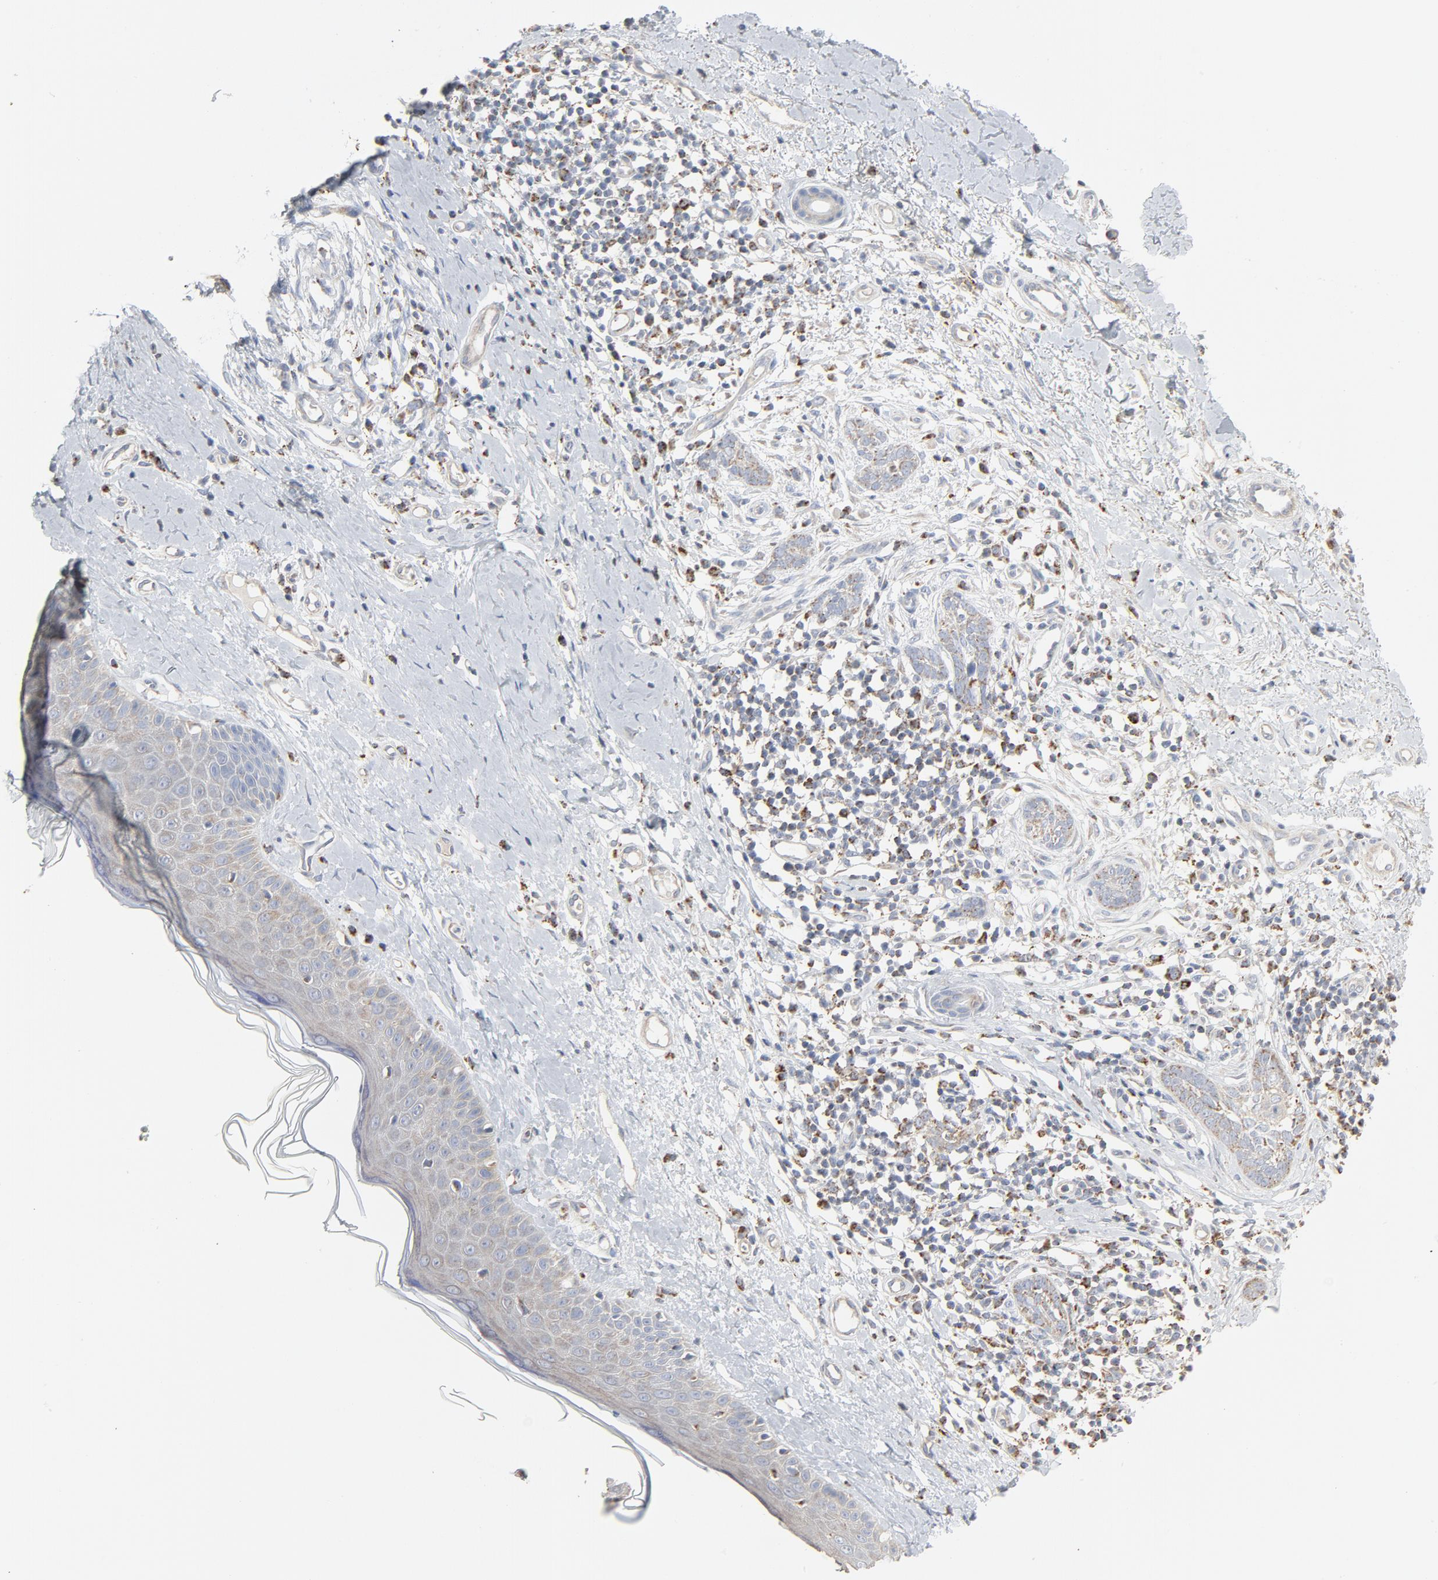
{"staining": {"intensity": "weak", "quantity": ">75%", "location": "cytoplasmic/membranous"}, "tissue": "skin cancer", "cell_type": "Tumor cells", "image_type": "cancer", "snomed": [{"axis": "morphology", "description": "Normal tissue, NOS"}, {"axis": "morphology", "description": "Basal cell carcinoma"}, {"axis": "topography", "description": "Skin"}], "caption": "Immunohistochemistry (IHC) photomicrograph of human basal cell carcinoma (skin) stained for a protein (brown), which reveals low levels of weak cytoplasmic/membranous expression in about >75% of tumor cells.", "gene": "SETD3", "patient": {"sex": "male", "age": 71}}